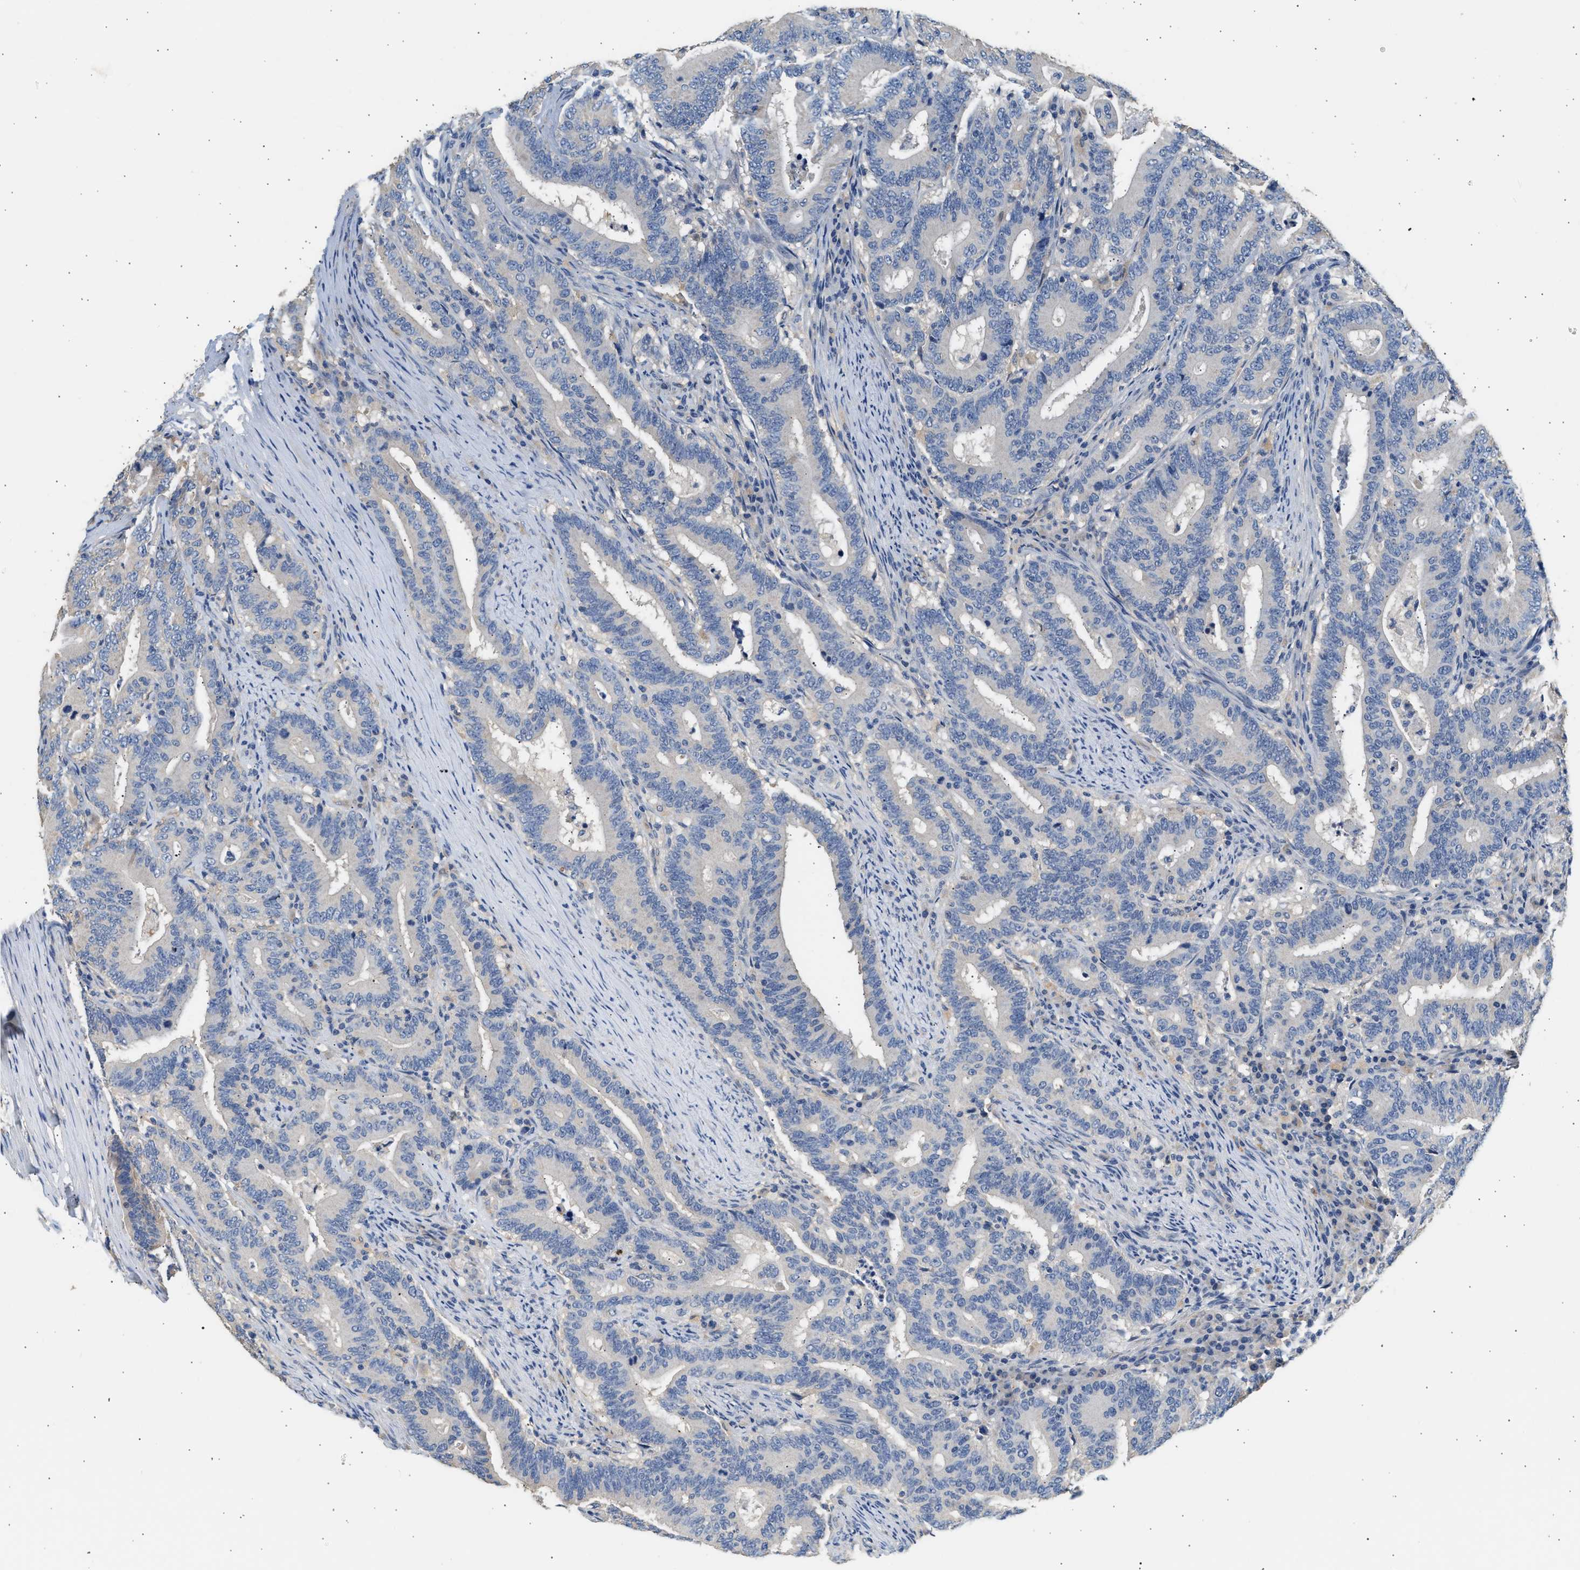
{"staining": {"intensity": "negative", "quantity": "none", "location": "none"}, "tissue": "colorectal cancer", "cell_type": "Tumor cells", "image_type": "cancer", "snomed": [{"axis": "morphology", "description": "Adenocarcinoma, NOS"}, {"axis": "topography", "description": "Colon"}], "caption": "Tumor cells are negative for protein expression in human colorectal cancer (adenocarcinoma).", "gene": "WDR31", "patient": {"sex": "female", "age": 66}}